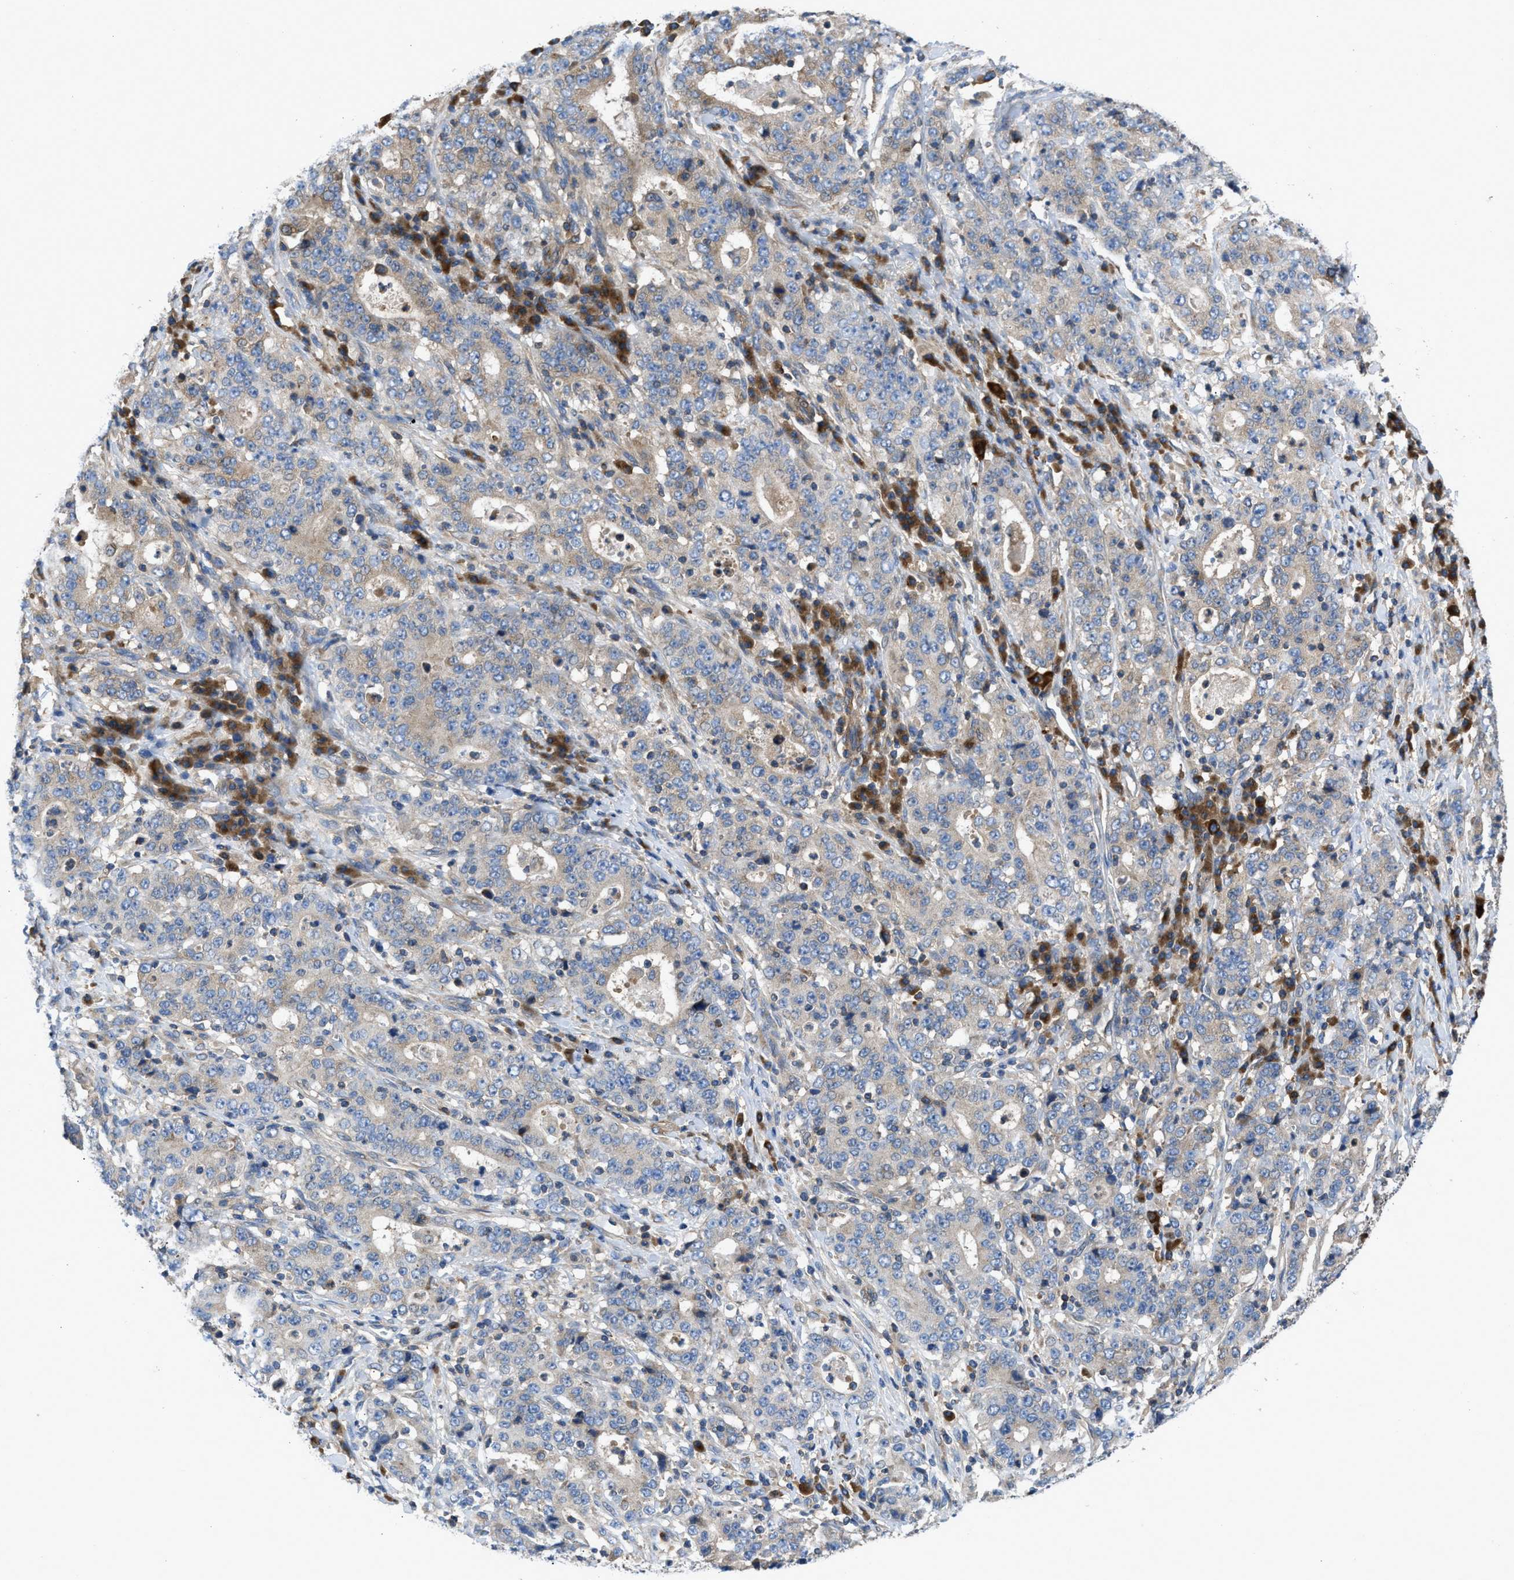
{"staining": {"intensity": "weak", "quantity": "25%-75%", "location": "cytoplasmic/membranous"}, "tissue": "stomach cancer", "cell_type": "Tumor cells", "image_type": "cancer", "snomed": [{"axis": "morphology", "description": "Normal tissue, NOS"}, {"axis": "morphology", "description": "Adenocarcinoma, NOS"}, {"axis": "topography", "description": "Stomach, upper"}, {"axis": "topography", "description": "Stomach"}], "caption": "Weak cytoplasmic/membranous protein expression is appreciated in approximately 25%-75% of tumor cells in stomach cancer (adenocarcinoma).", "gene": "CHKB", "patient": {"sex": "male", "age": 59}}